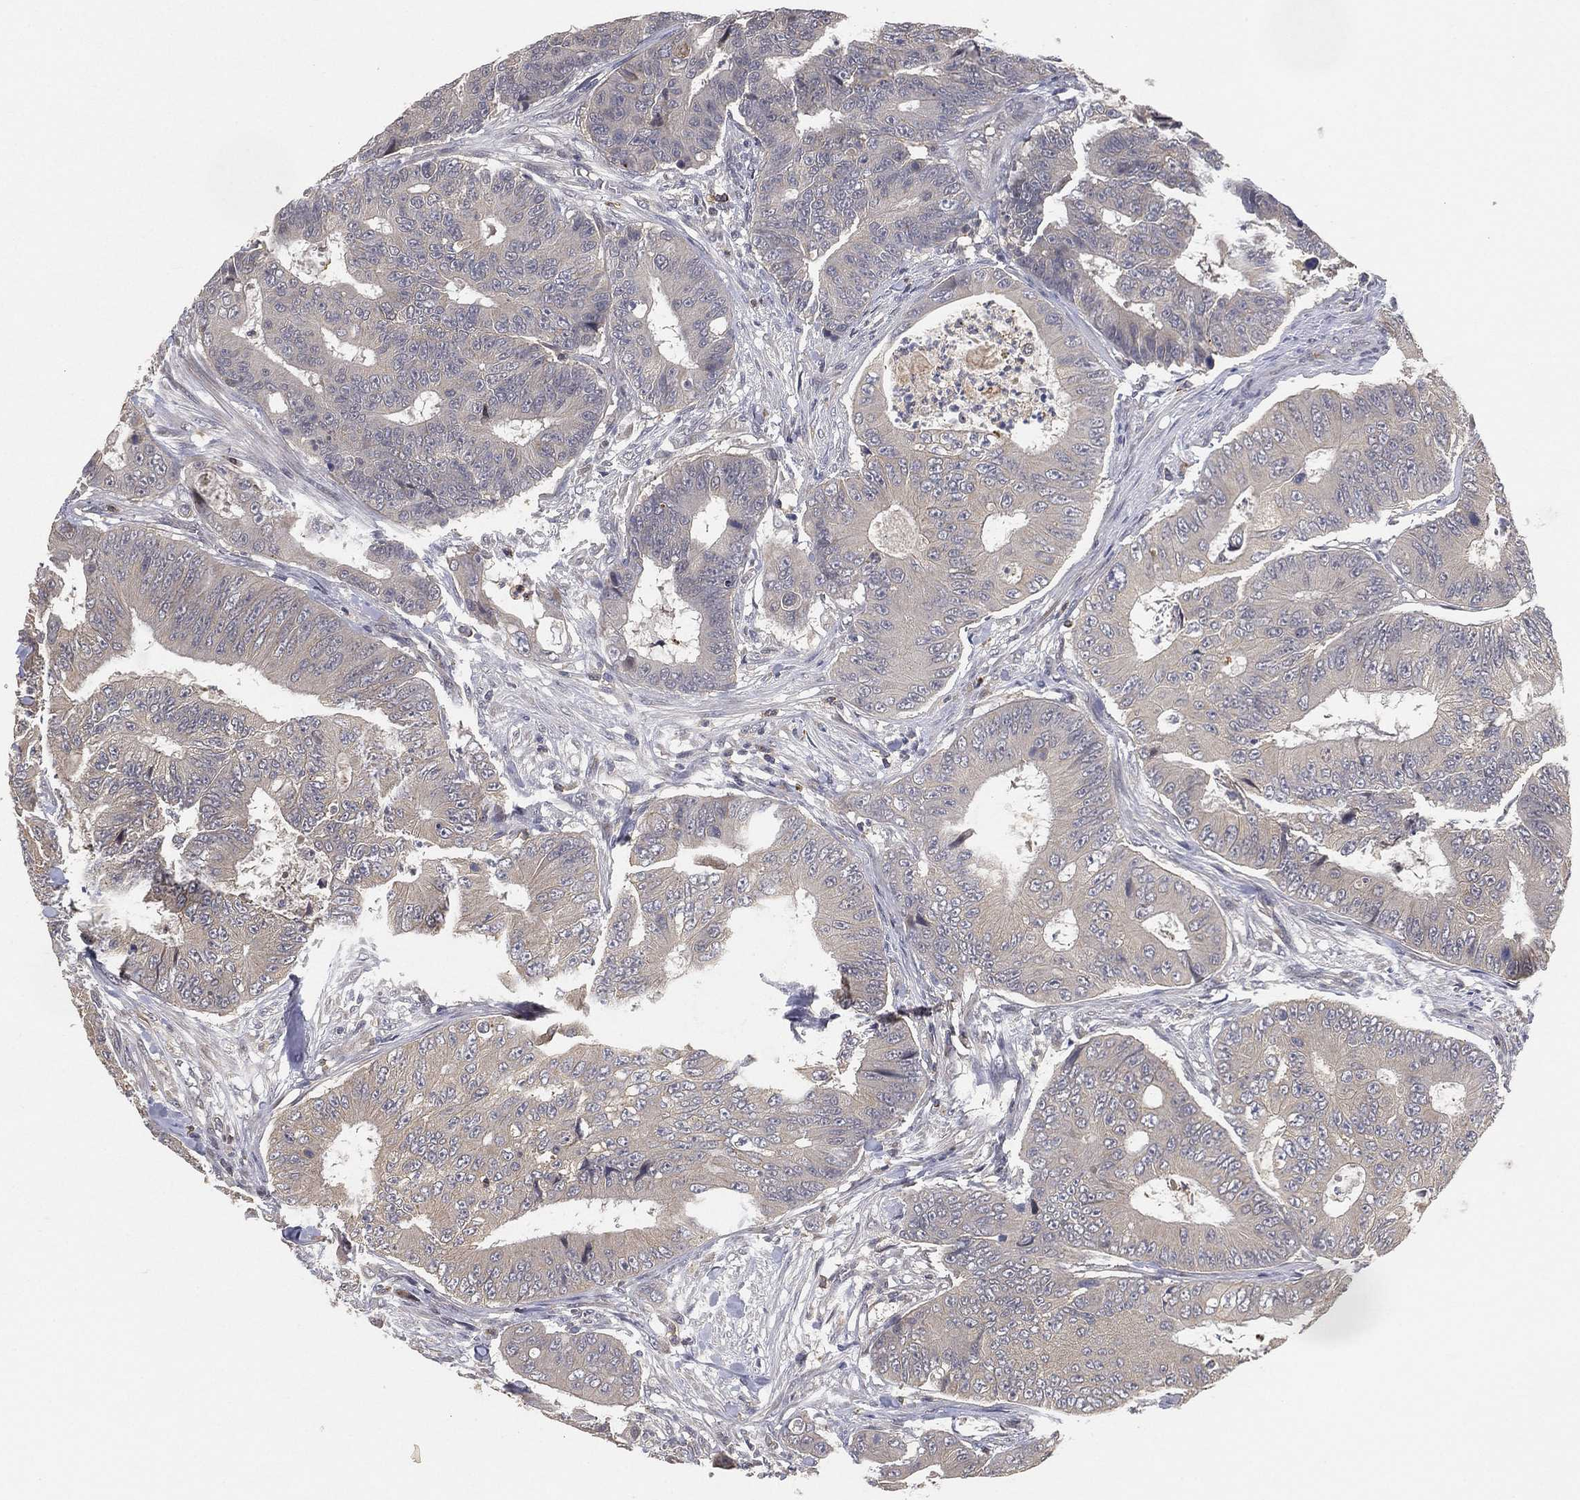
{"staining": {"intensity": "negative", "quantity": "none", "location": "none"}, "tissue": "colorectal cancer", "cell_type": "Tumor cells", "image_type": "cancer", "snomed": [{"axis": "morphology", "description": "Adenocarcinoma, NOS"}, {"axis": "topography", "description": "Colon"}], "caption": "This is an IHC histopathology image of human colorectal cancer. There is no positivity in tumor cells.", "gene": "CFAP251", "patient": {"sex": "female", "age": 48}}